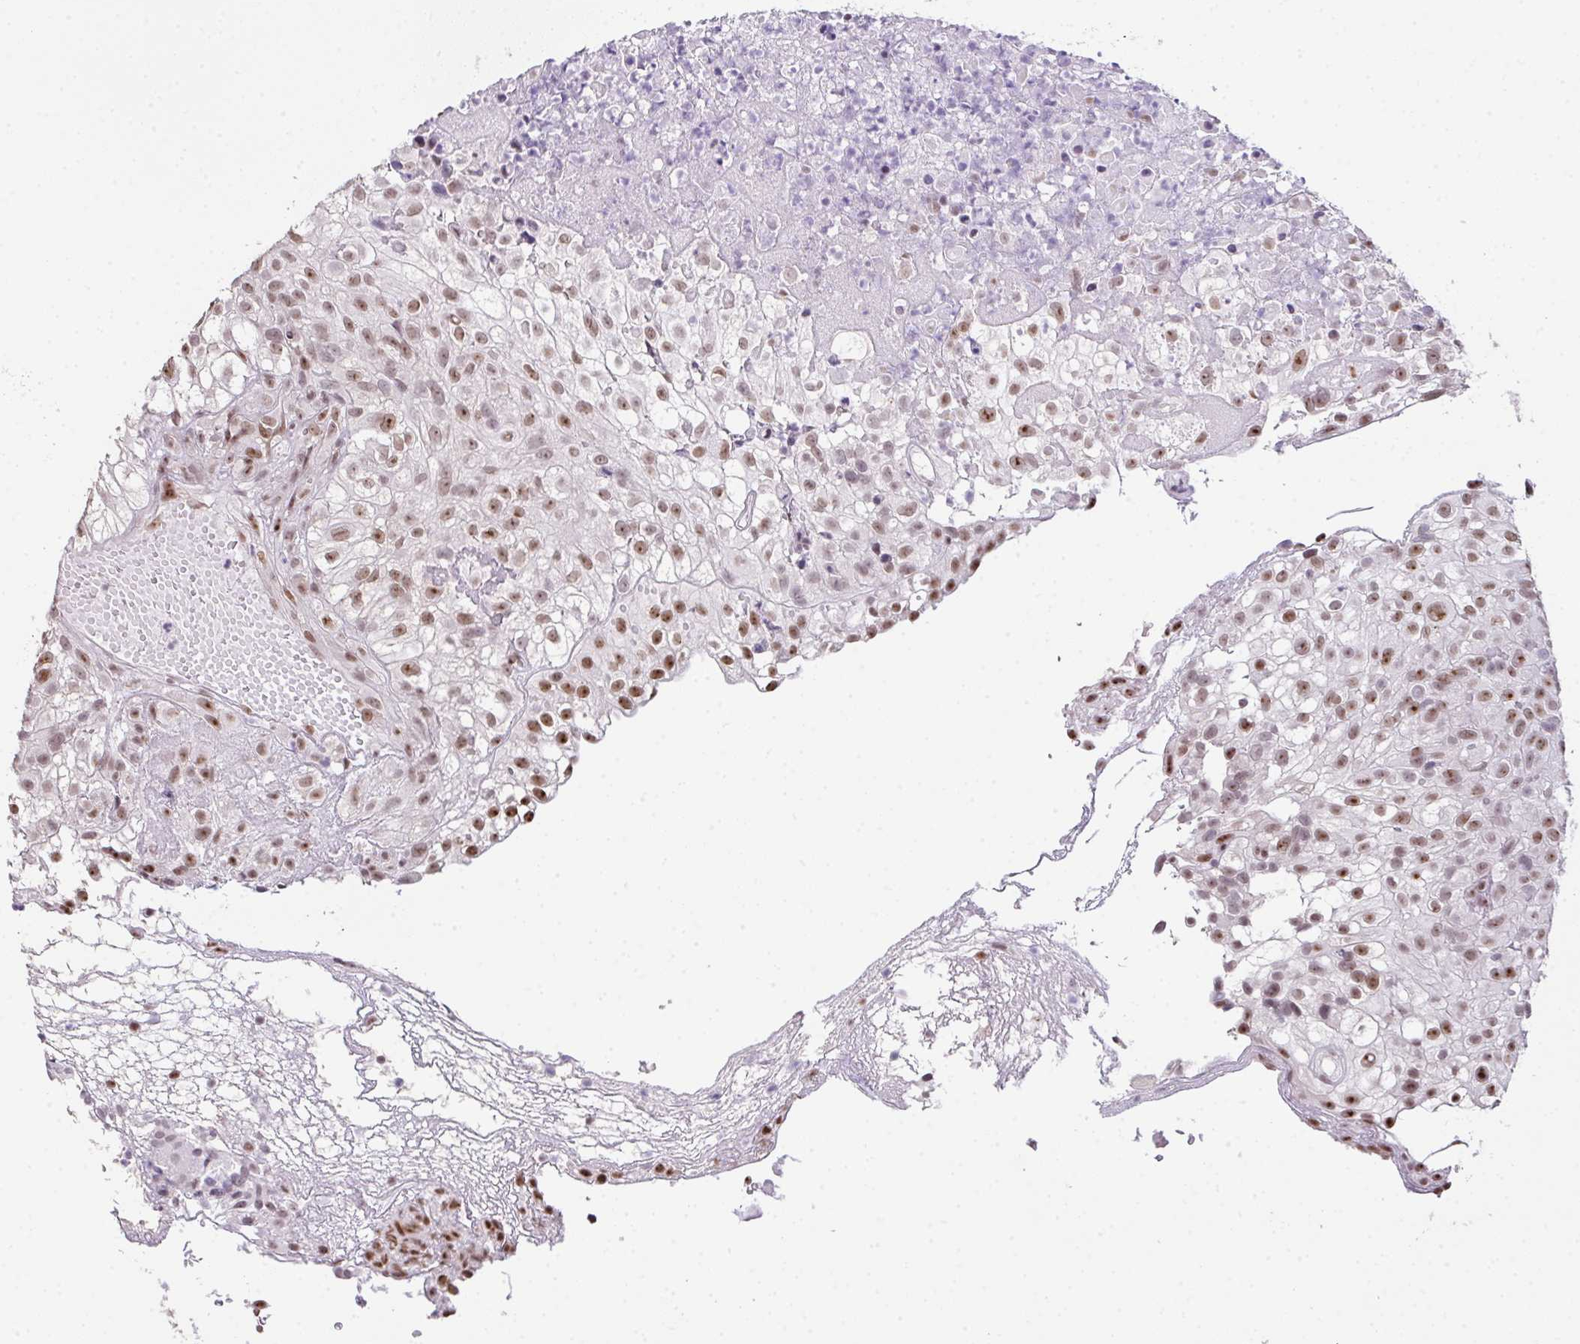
{"staining": {"intensity": "moderate", "quantity": ">75%", "location": "nuclear"}, "tissue": "urothelial cancer", "cell_type": "Tumor cells", "image_type": "cancer", "snomed": [{"axis": "morphology", "description": "Urothelial carcinoma, High grade"}, {"axis": "topography", "description": "Urinary bladder"}], "caption": "A brown stain labels moderate nuclear positivity of a protein in high-grade urothelial carcinoma tumor cells. (IHC, brightfield microscopy, high magnification).", "gene": "ZNF800", "patient": {"sex": "male", "age": 56}}